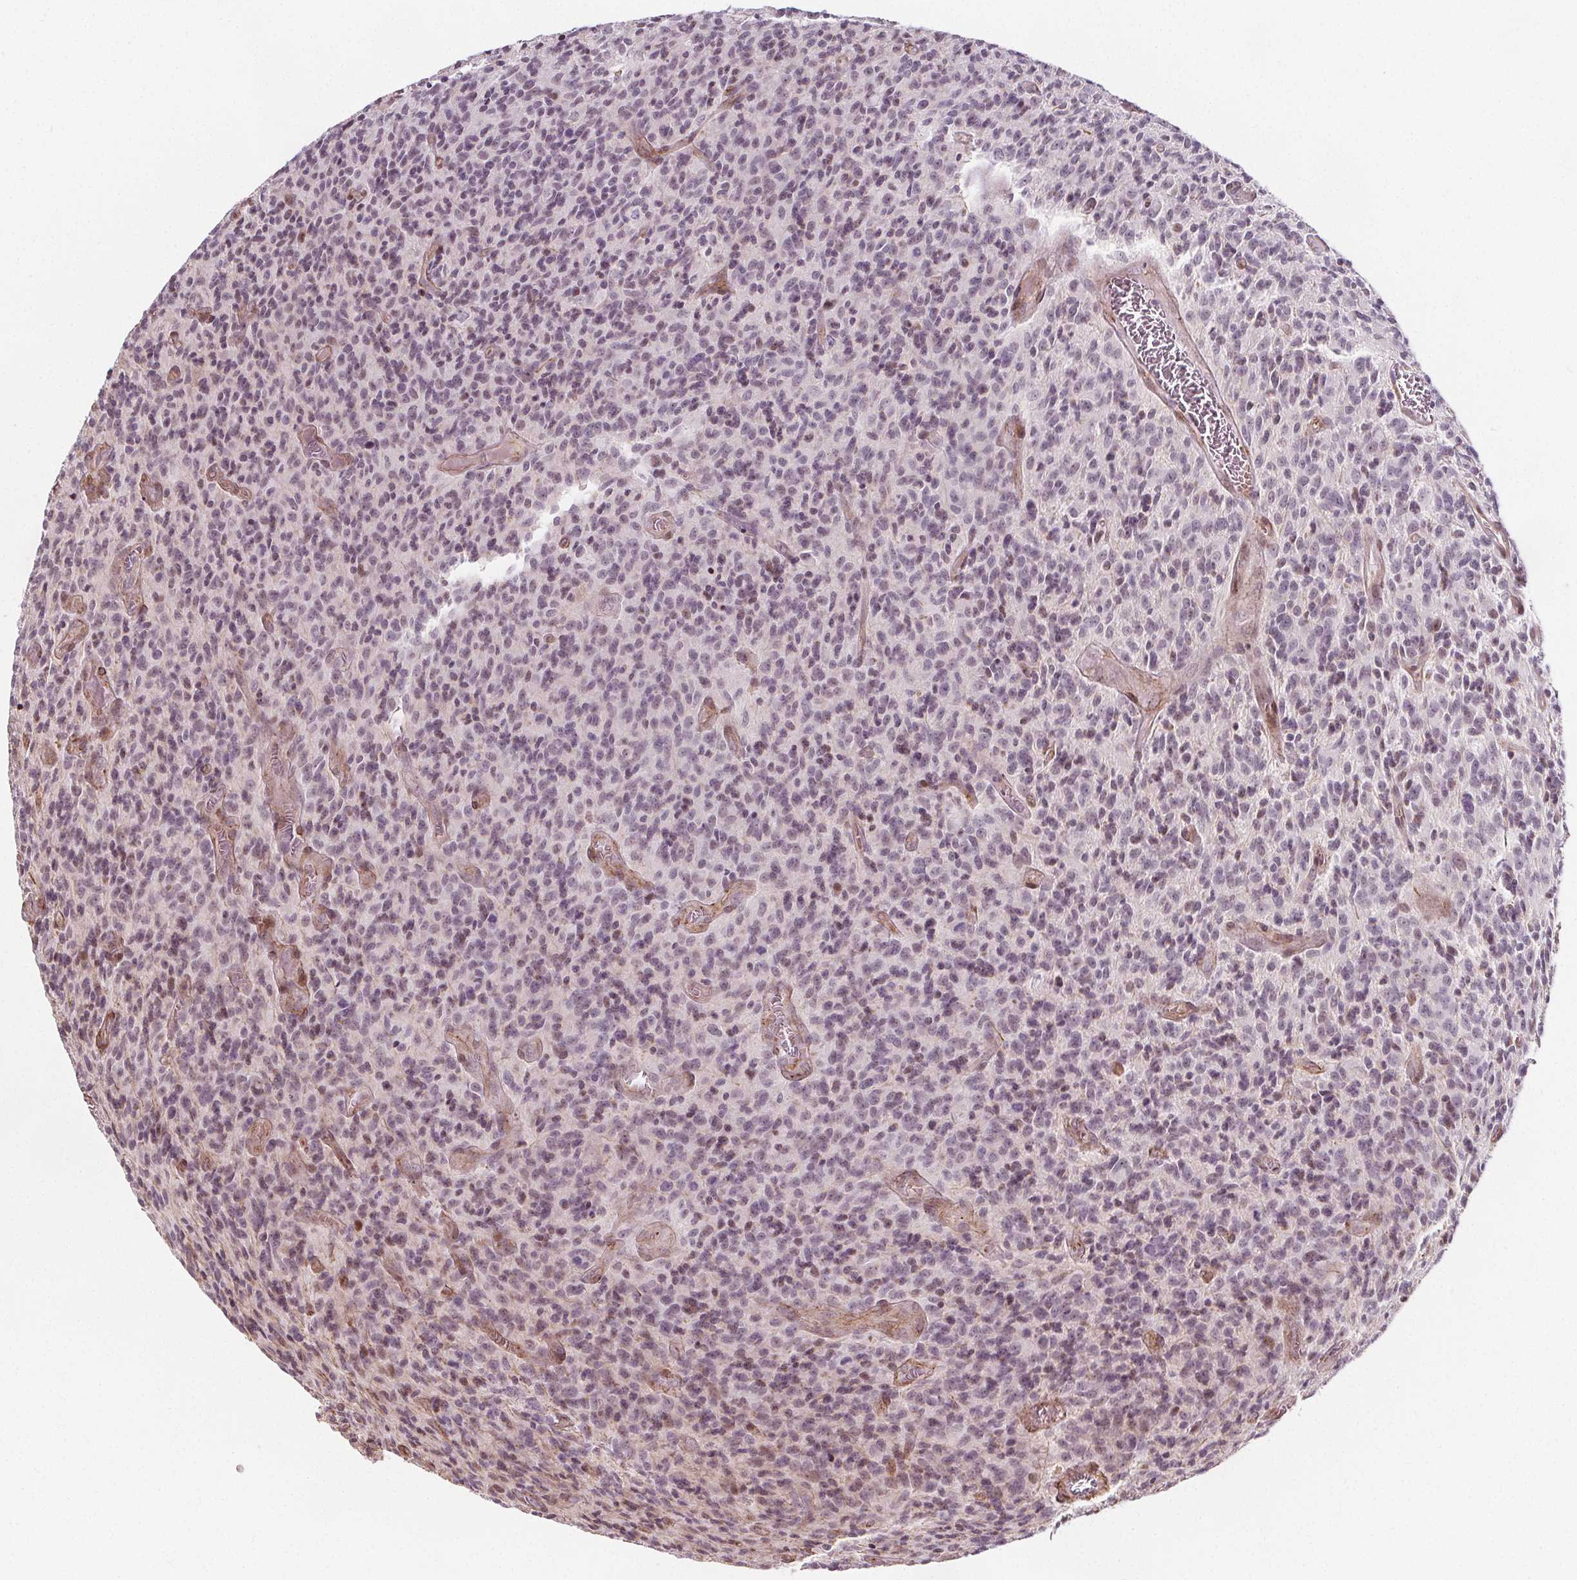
{"staining": {"intensity": "weak", "quantity": "<25%", "location": "nuclear"}, "tissue": "glioma", "cell_type": "Tumor cells", "image_type": "cancer", "snomed": [{"axis": "morphology", "description": "Glioma, malignant, High grade"}, {"axis": "topography", "description": "Brain"}], "caption": "Human malignant high-grade glioma stained for a protein using immunohistochemistry (IHC) reveals no expression in tumor cells.", "gene": "HAS1", "patient": {"sex": "male", "age": 76}}